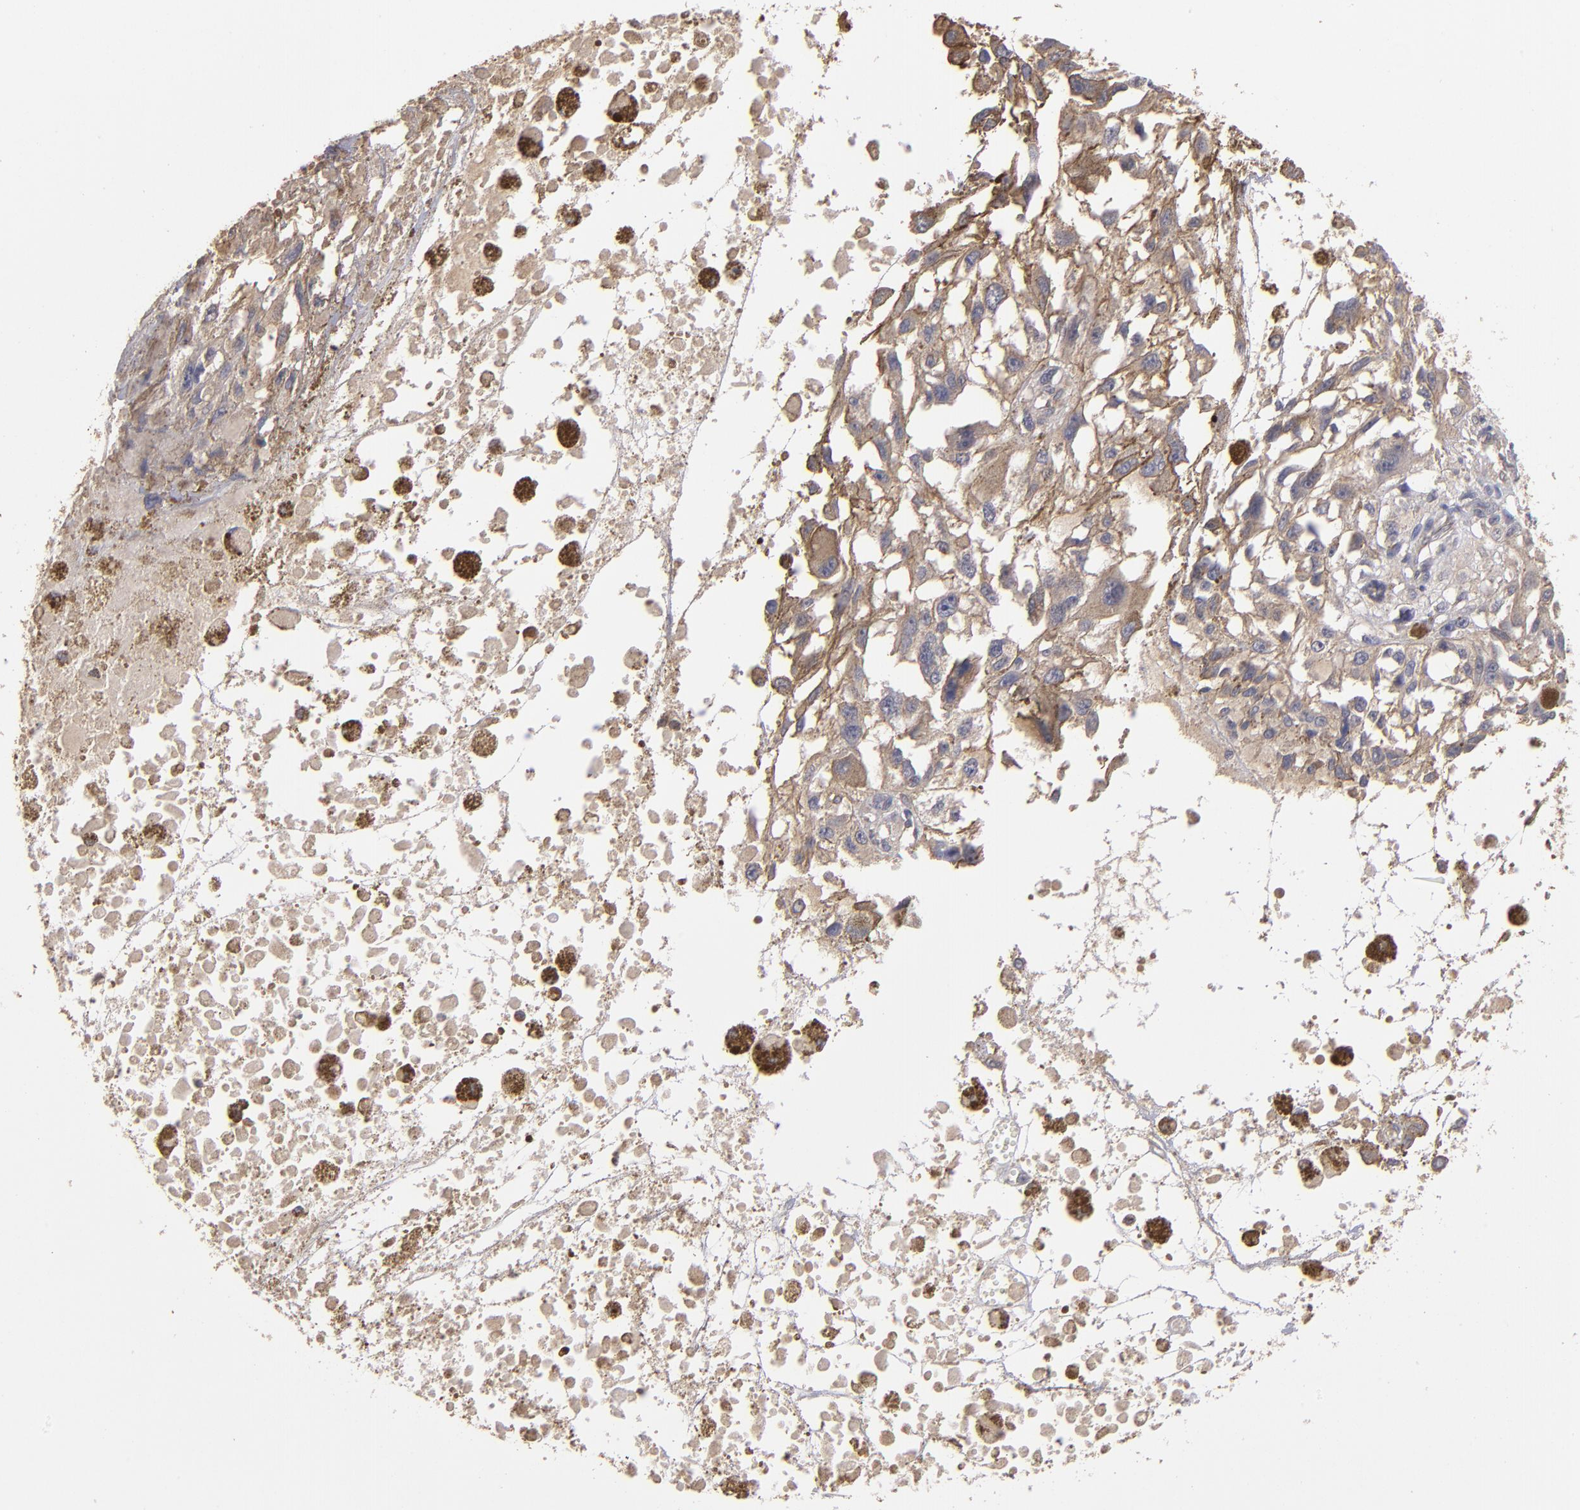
{"staining": {"intensity": "weak", "quantity": ">75%", "location": "cytoplasmic/membranous"}, "tissue": "melanoma", "cell_type": "Tumor cells", "image_type": "cancer", "snomed": [{"axis": "morphology", "description": "Malignant melanoma, Metastatic site"}, {"axis": "topography", "description": "Lymph node"}], "caption": "A photomicrograph of human melanoma stained for a protein reveals weak cytoplasmic/membranous brown staining in tumor cells.", "gene": "DMD", "patient": {"sex": "male", "age": 59}}